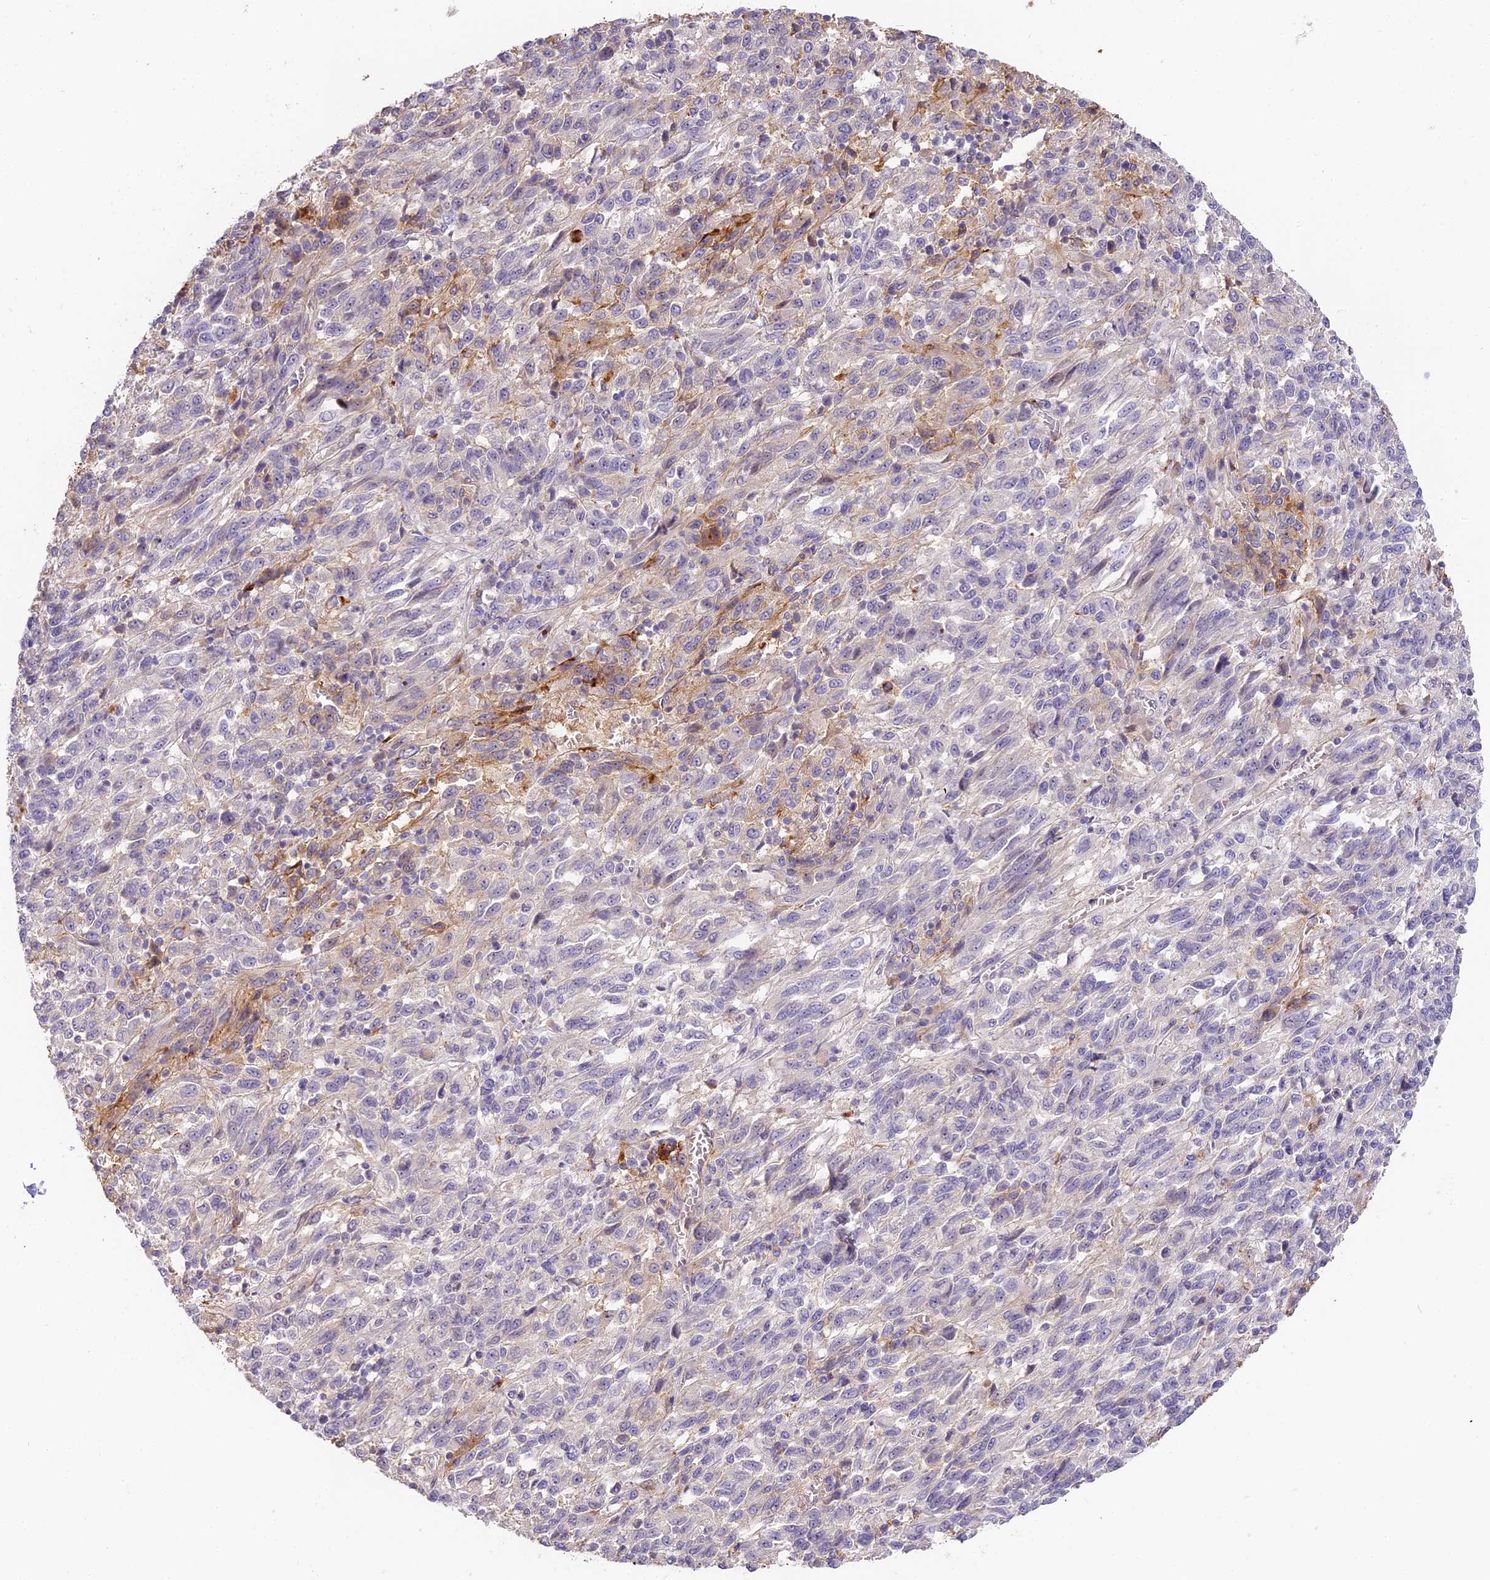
{"staining": {"intensity": "weak", "quantity": "<25%", "location": "cytoplasmic/membranous"}, "tissue": "melanoma", "cell_type": "Tumor cells", "image_type": "cancer", "snomed": [{"axis": "morphology", "description": "Malignant melanoma, Metastatic site"}, {"axis": "topography", "description": "Lung"}], "caption": "Micrograph shows no protein expression in tumor cells of malignant melanoma (metastatic site) tissue.", "gene": "NOD2", "patient": {"sex": "male", "age": 64}}